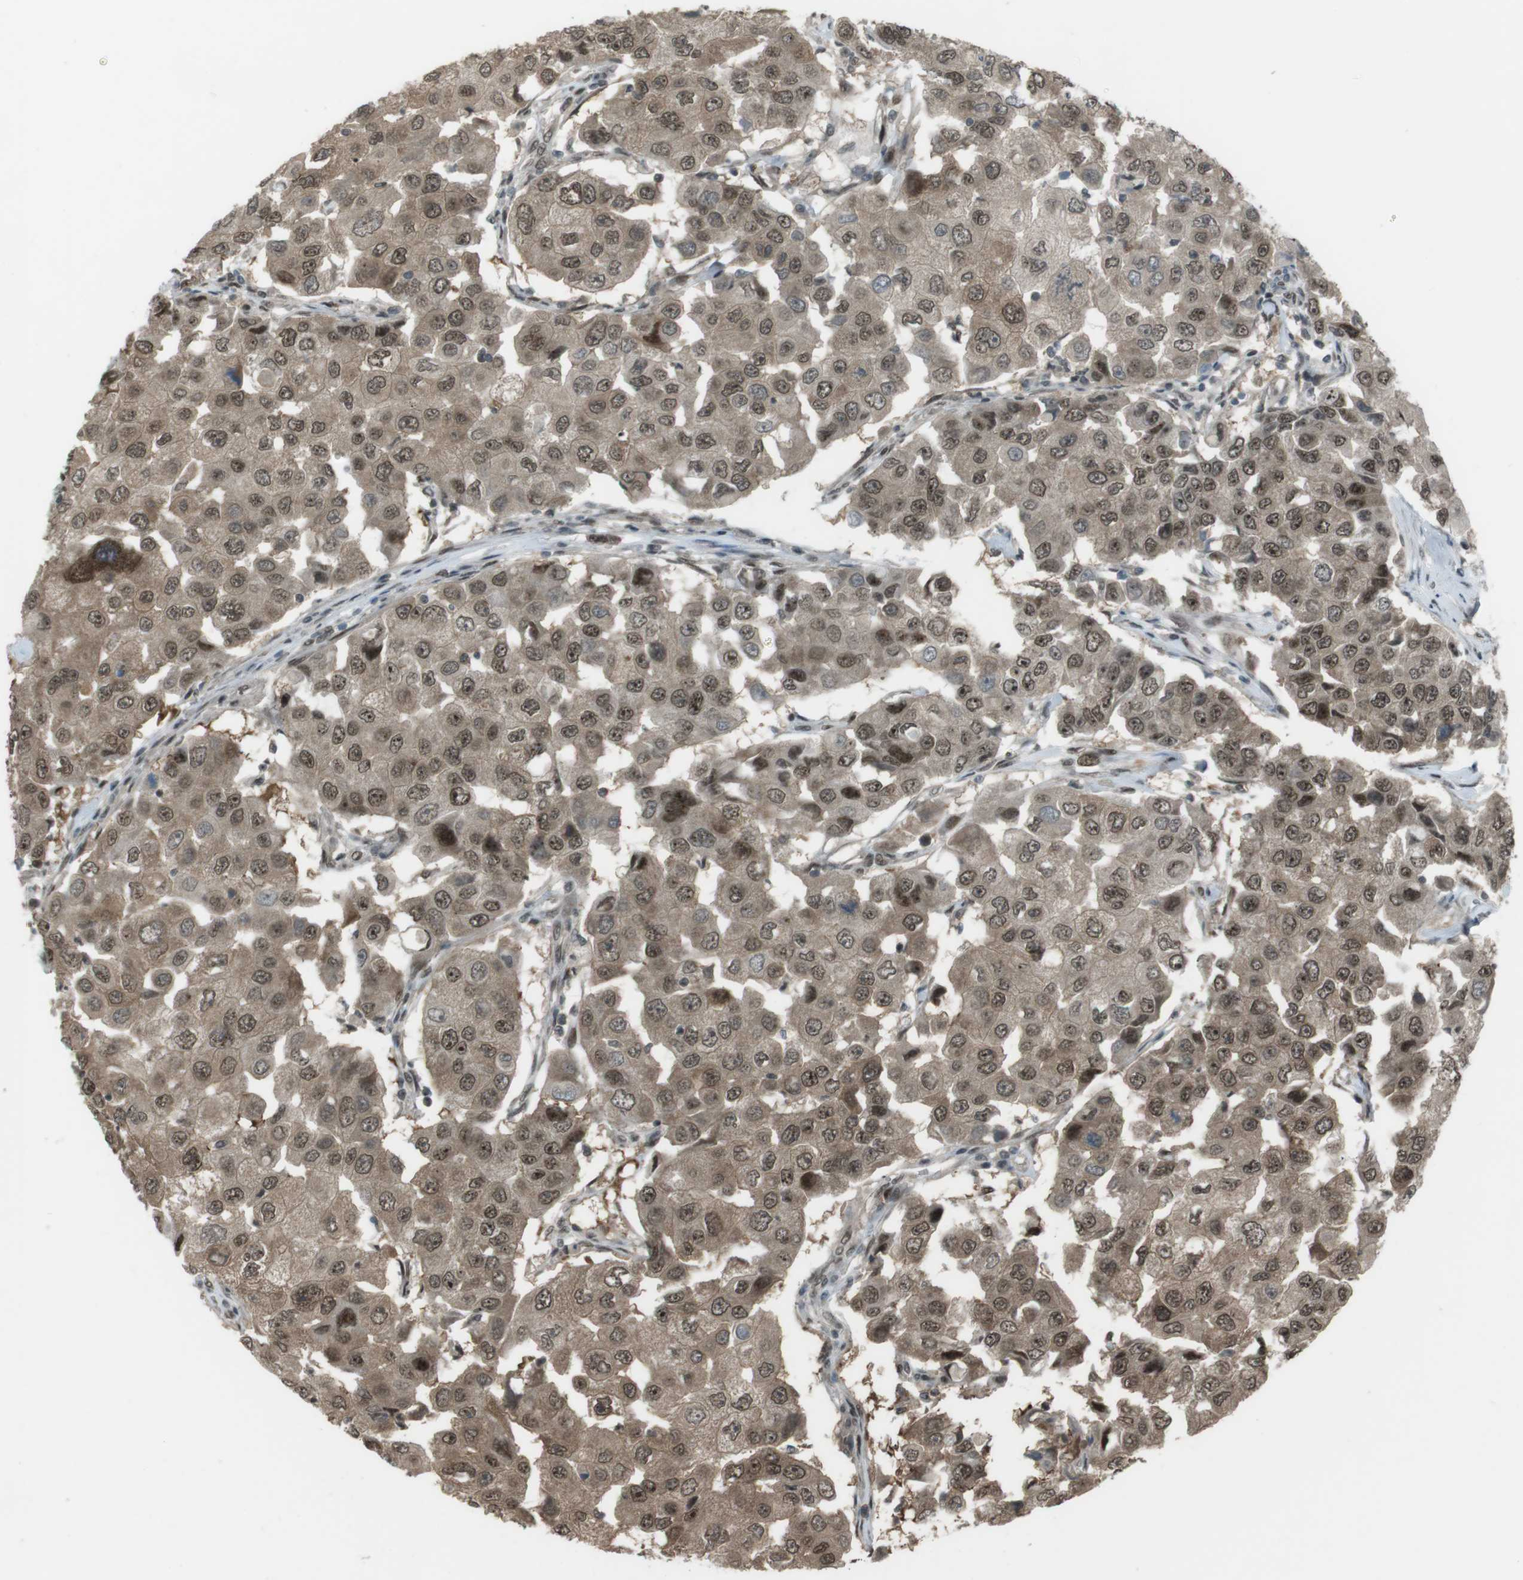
{"staining": {"intensity": "moderate", "quantity": ">75%", "location": "cytoplasmic/membranous,nuclear"}, "tissue": "breast cancer", "cell_type": "Tumor cells", "image_type": "cancer", "snomed": [{"axis": "morphology", "description": "Duct carcinoma"}, {"axis": "topography", "description": "Breast"}], "caption": "A medium amount of moderate cytoplasmic/membranous and nuclear staining is appreciated in about >75% of tumor cells in breast invasive ductal carcinoma tissue.", "gene": "SLITRK5", "patient": {"sex": "female", "age": 27}}